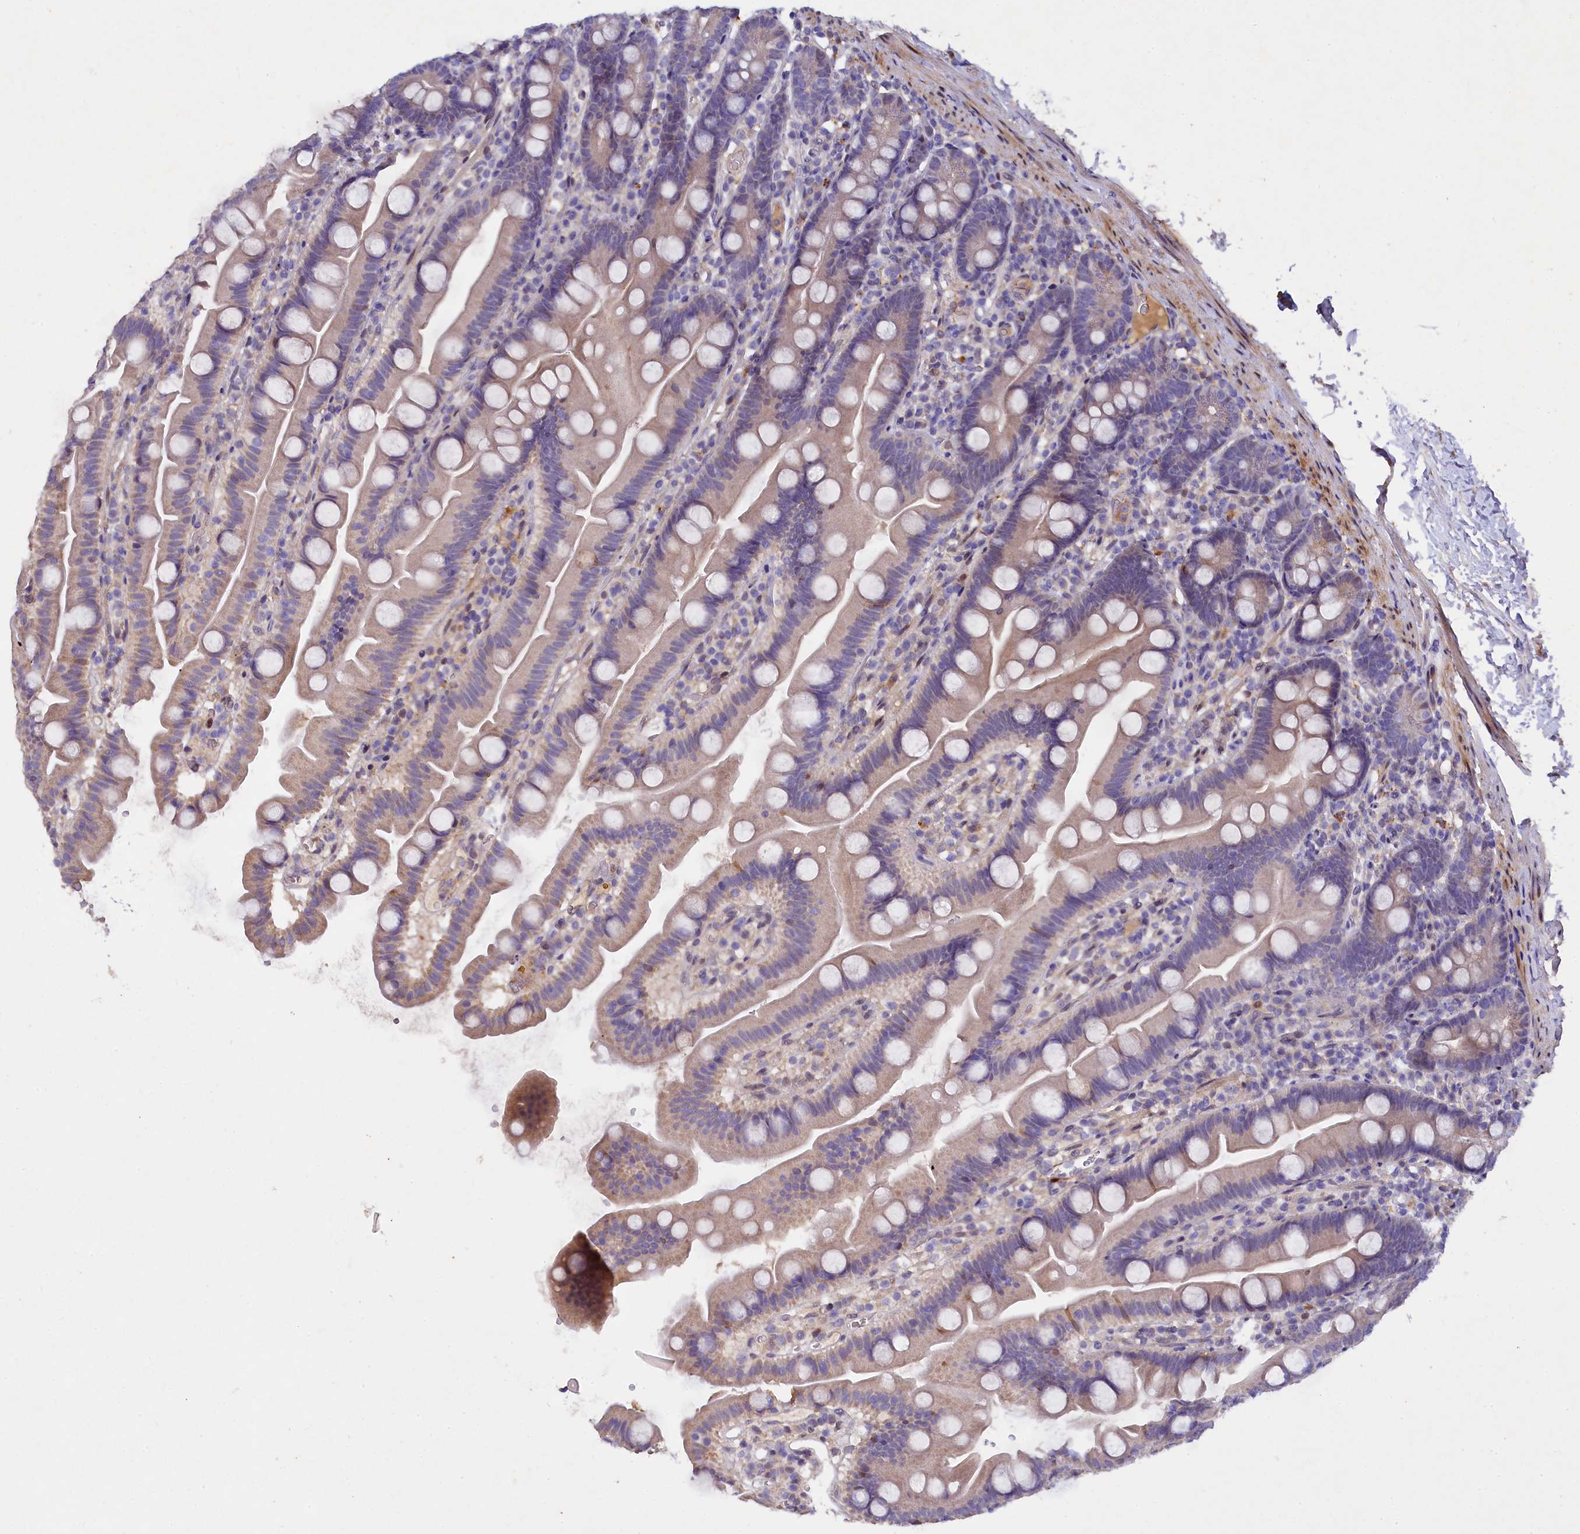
{"staining": {"intensity": "weak", "quantity": "<25%", "location": "cytoplasmic/membranous"}, "tissue": "small intestine", "cell_type": "Glandular cells", "image_type": "normal", "snomed": [{"axis": "morphology", "description": "Normal tissue, NOS"}, {"axis": "topography", "description": "Small intestine"}], "caption": "A high-resolution photomicrograph shows immunohistochemistry (IHC) staining of normal small intestine, which demonstrates no significant staining in glandular cells.", "gene": "TGDS", "patient": {"sex": "female", "age": 68}}